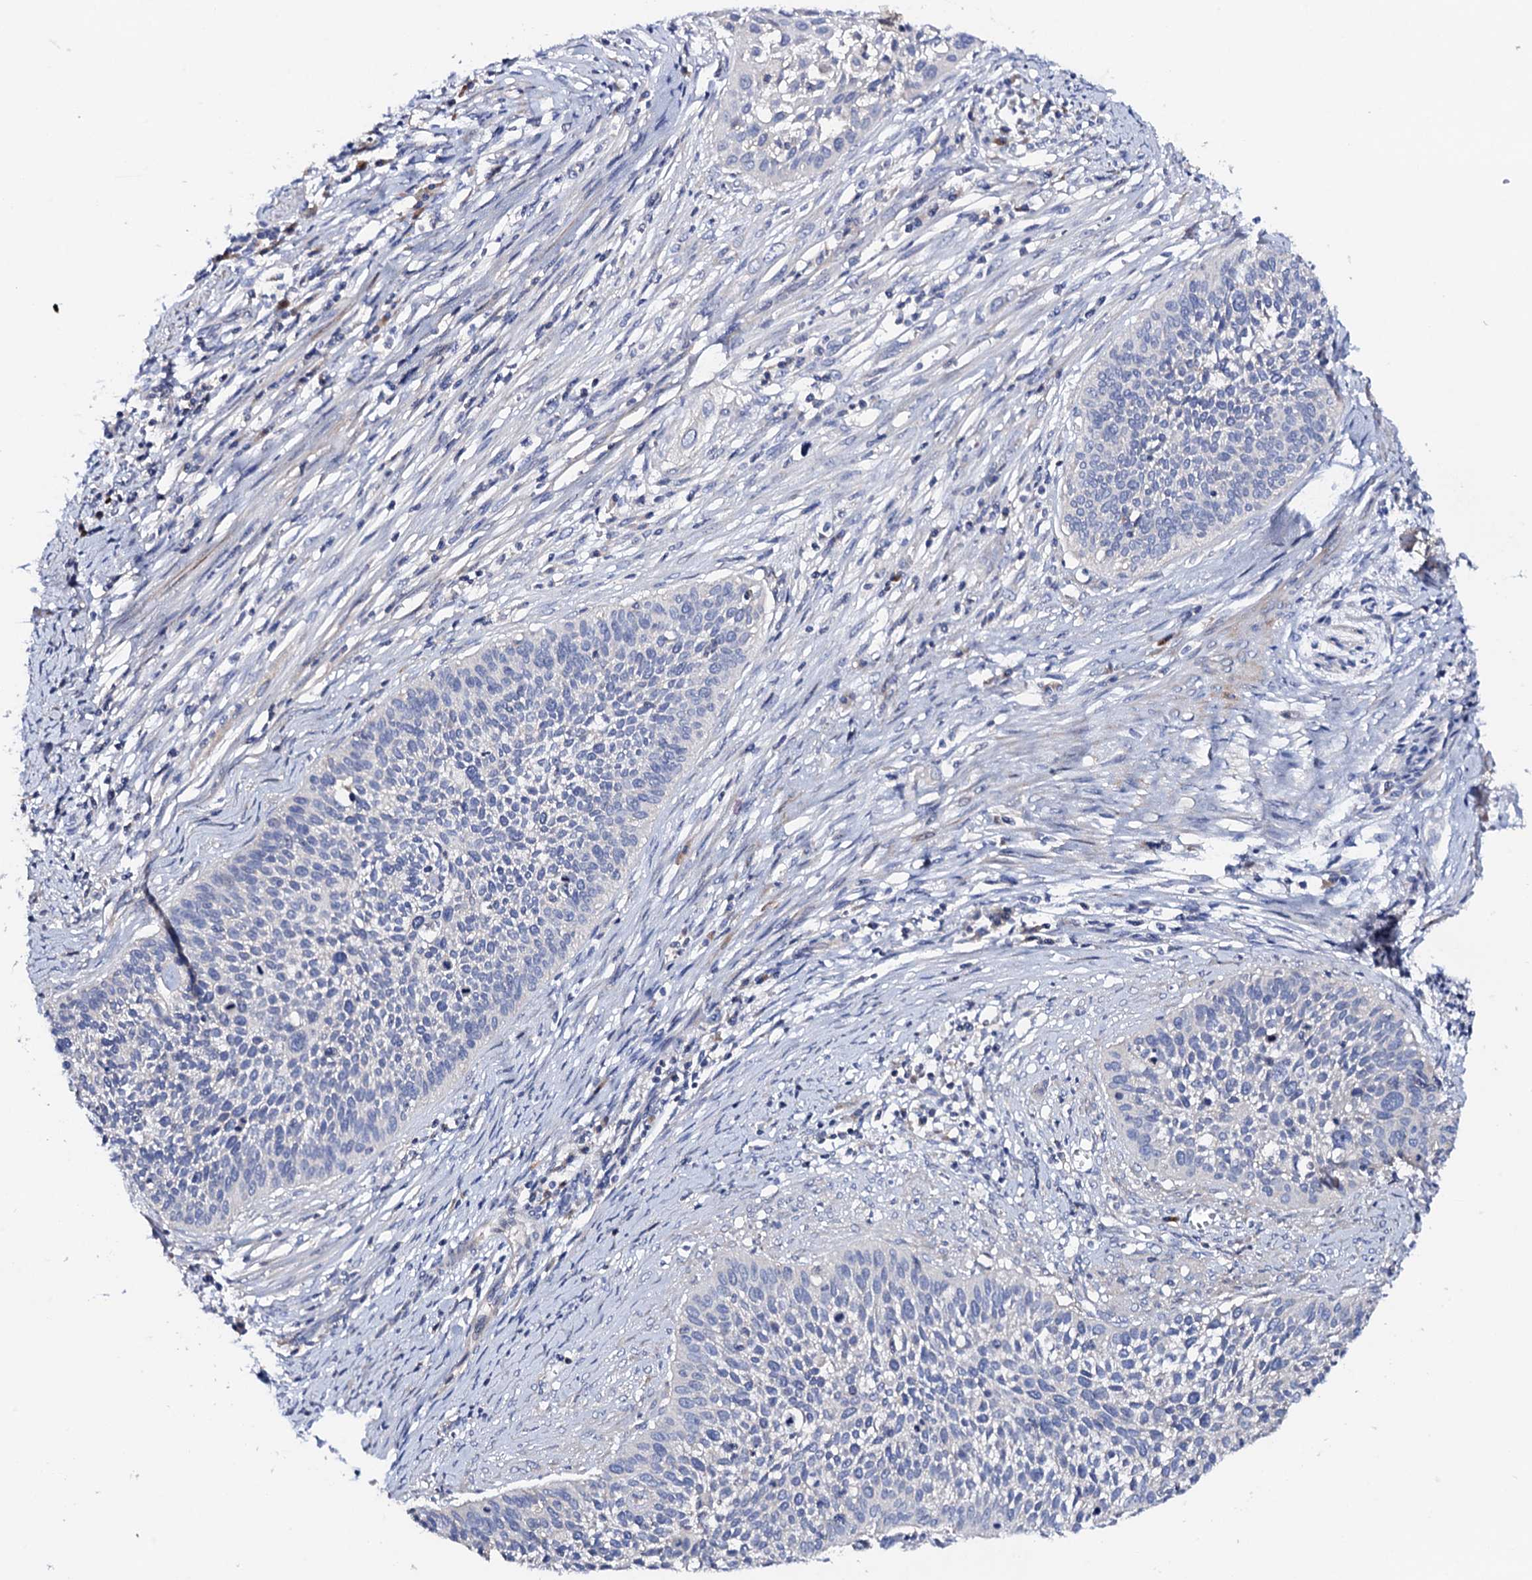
{"staining": {"intensity": "negative", "quantity": "none", "location": "none"}, "tissue": "cervical cancer", "cell_type": "Tumor cells", "image_type": "cancer", "snomed": [{"axis": "morphology", "description": "Squamous cell carcinoma, NOS"}, {"axis": "topography", "description": "Cervix"}], "caption": "The photomicrograph demonstrates no staining of tumor cells in cervical cancer (squamous cell carcinoma).", "gene": "MRPL48", "patient": {"sex": "female", "age": 34}}